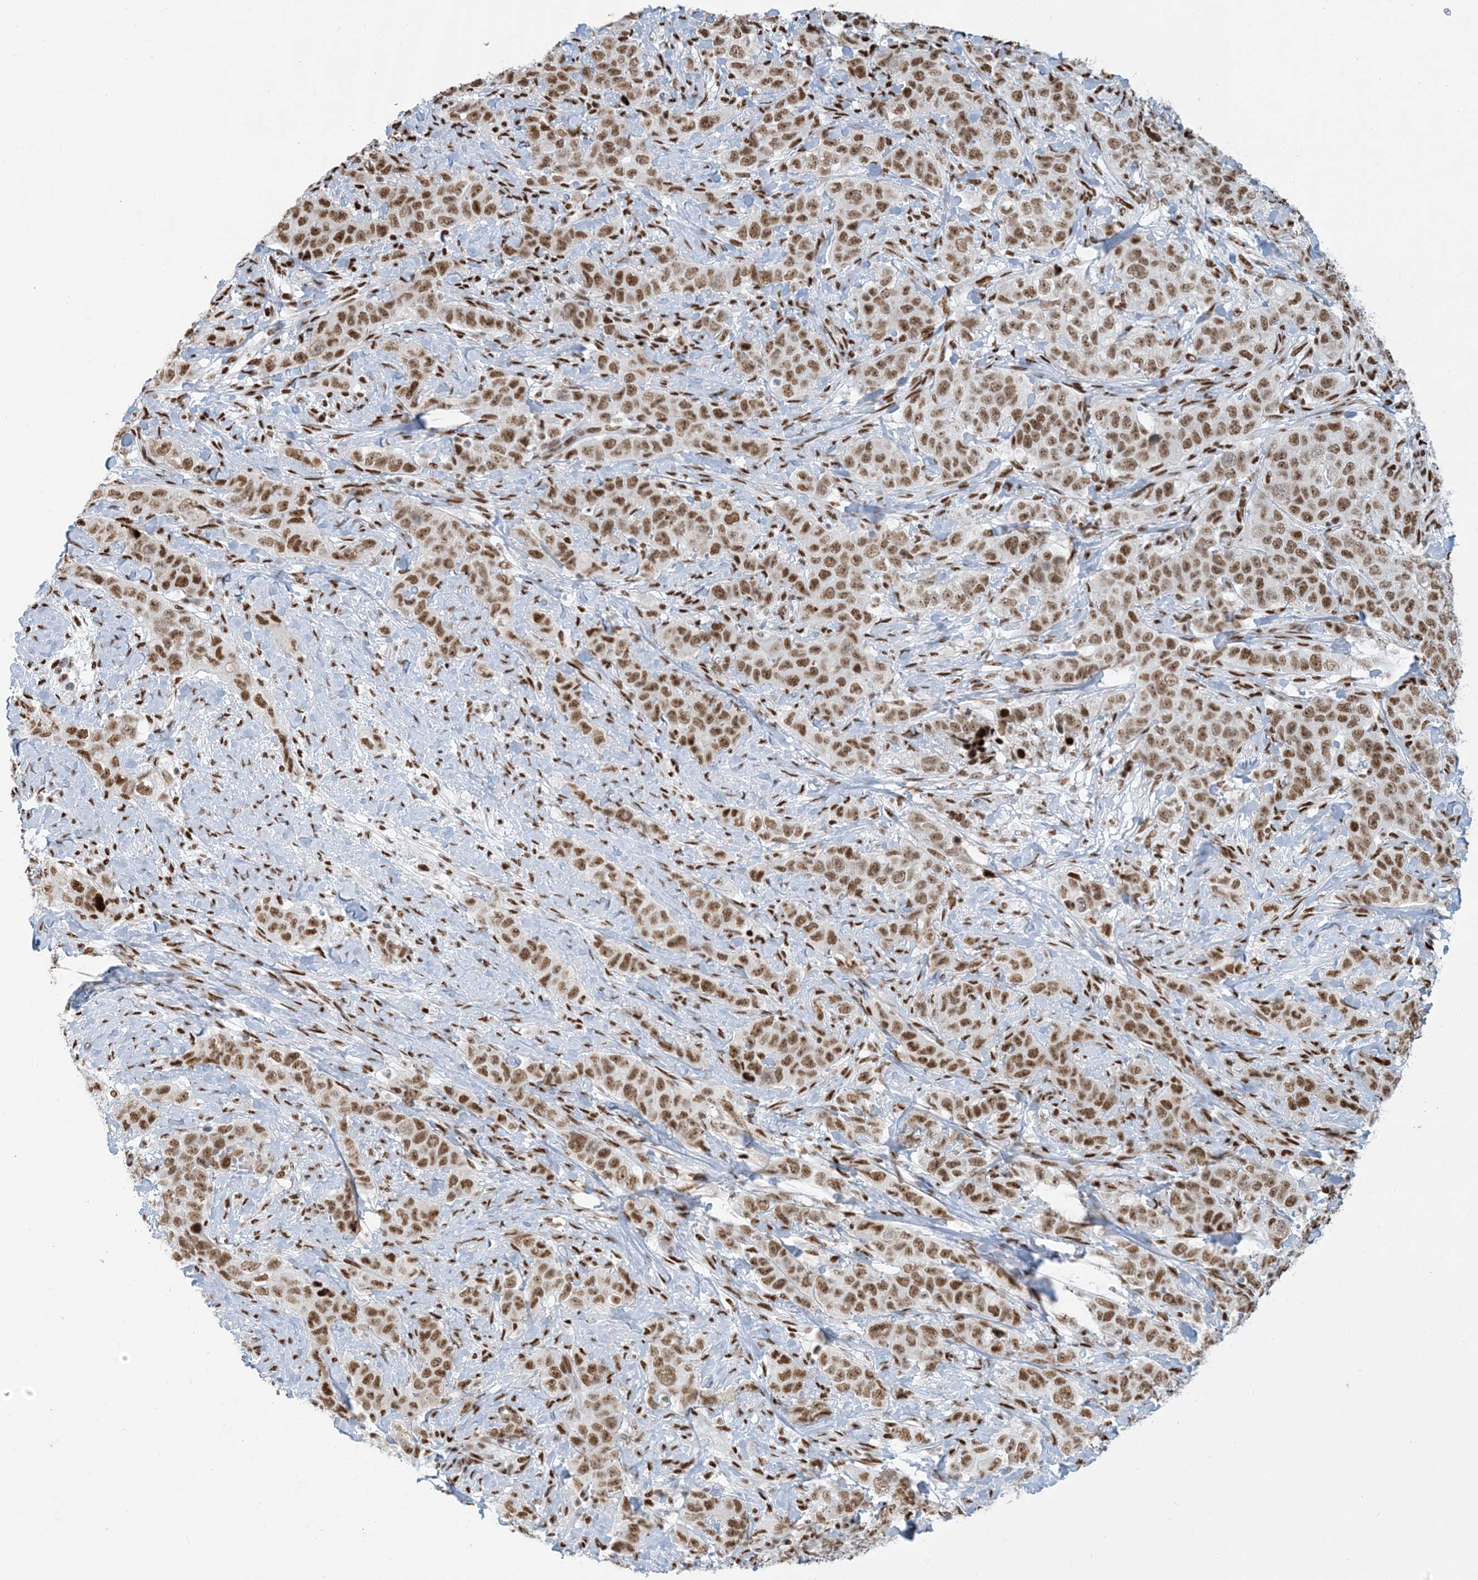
{"staining": {"intensity": "moderate", "quantity": ">75%", "location": "nuclear"}, "tissue": "stomach cancer", "cell_type": "Tumor cells", "image_type": "cancer", "snomed": [{"axis": "morphology", "description": "Adenocarcinoma, NOS"}, {"axis": "topography", "description": "Stomach"}], "caption": "Protein staining by IHC exhibits moderate nuclear staining in about >75% of tumor cells in stomach cancer (adenocarcinoma).", "gene": "STAG1", "patient": {"sex": "male", "age": 48}}